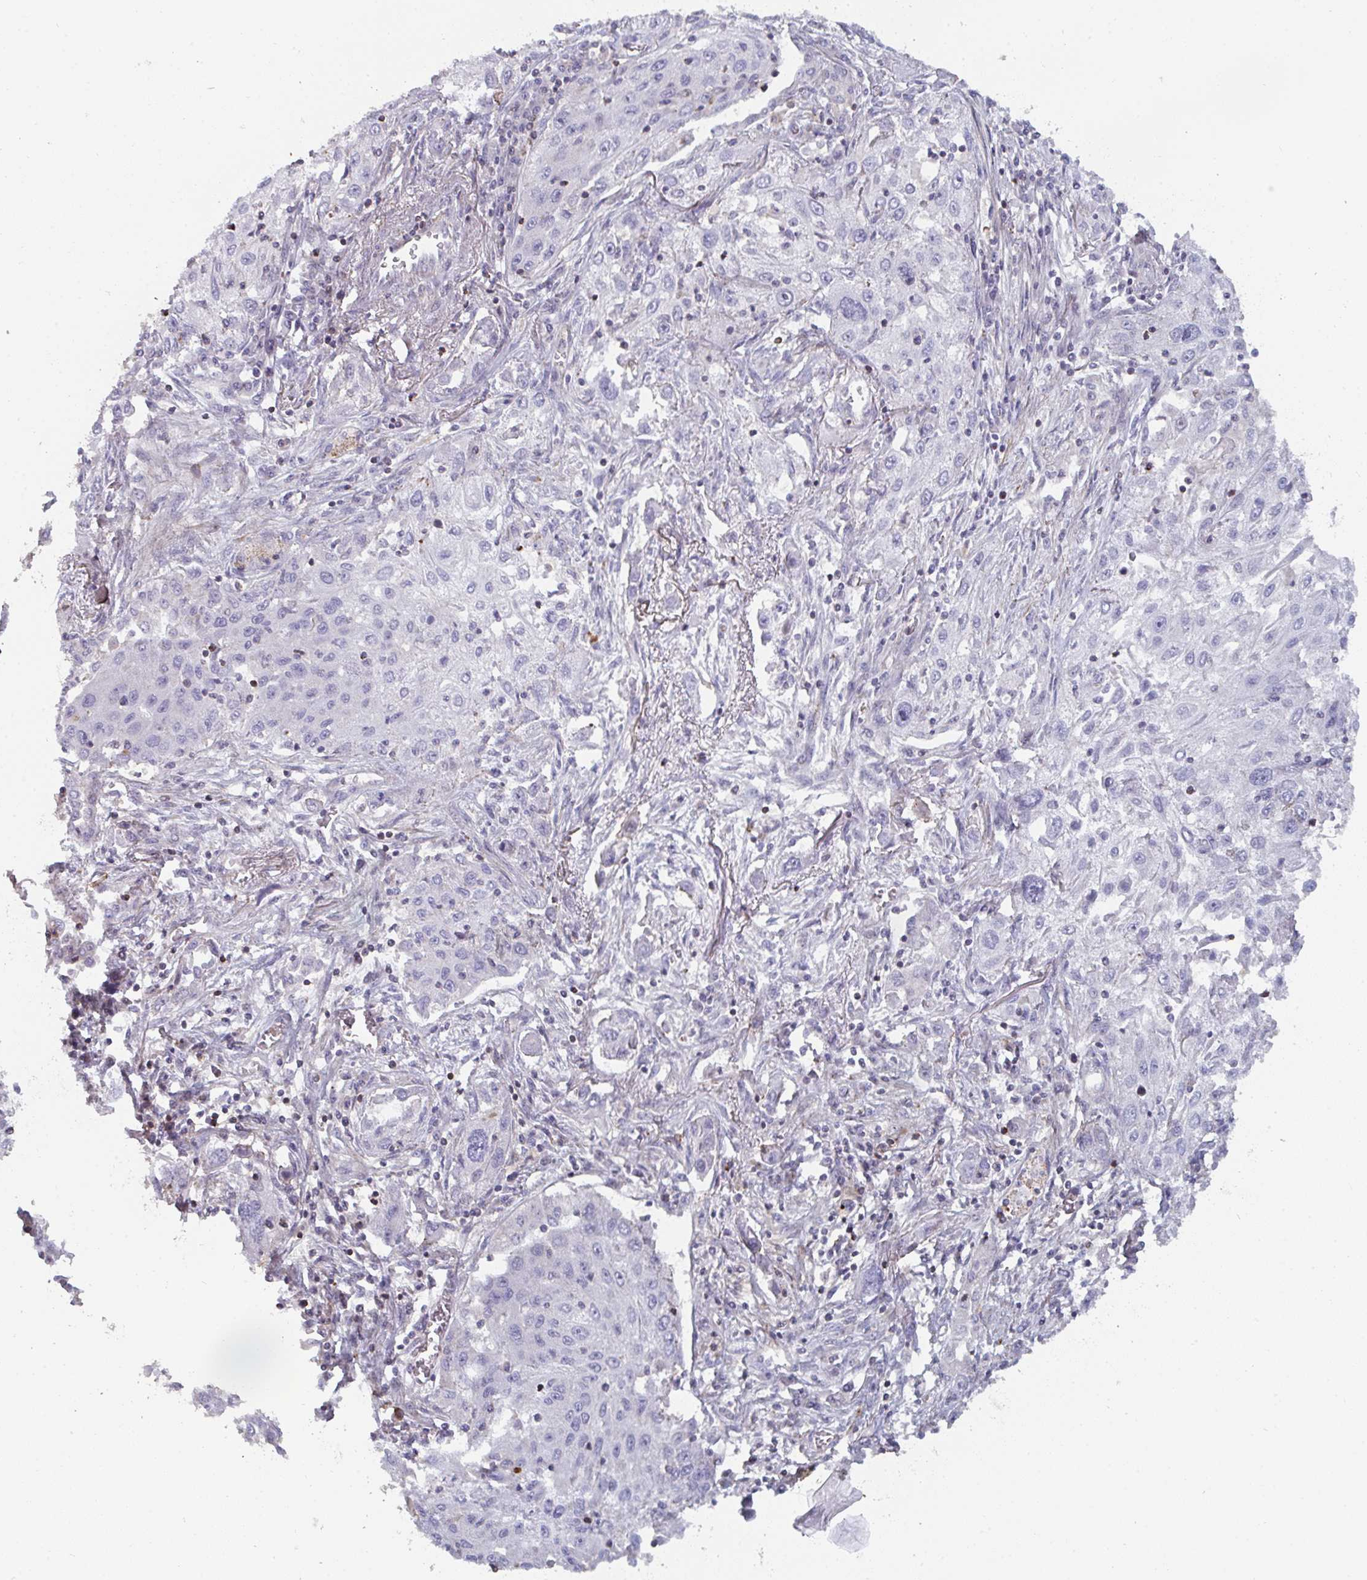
{"staining": {"intensity": "negative", "quantity": "none", "location": "none"}, "tissue": "lung cancer", "cell_type": "Tumor cells", "image_type": "cancer", "snomed": [{"axis": "morphology", "description": "Squamous cell carcinoma, NOS"}, {"axis": "topography", "description": "Lung"}], "caption": "Protein analysis of lung cancer shows no significant staining in tumor cells.", "gene": "FZD2", "patient": {"sex": "female", "age": 69}}